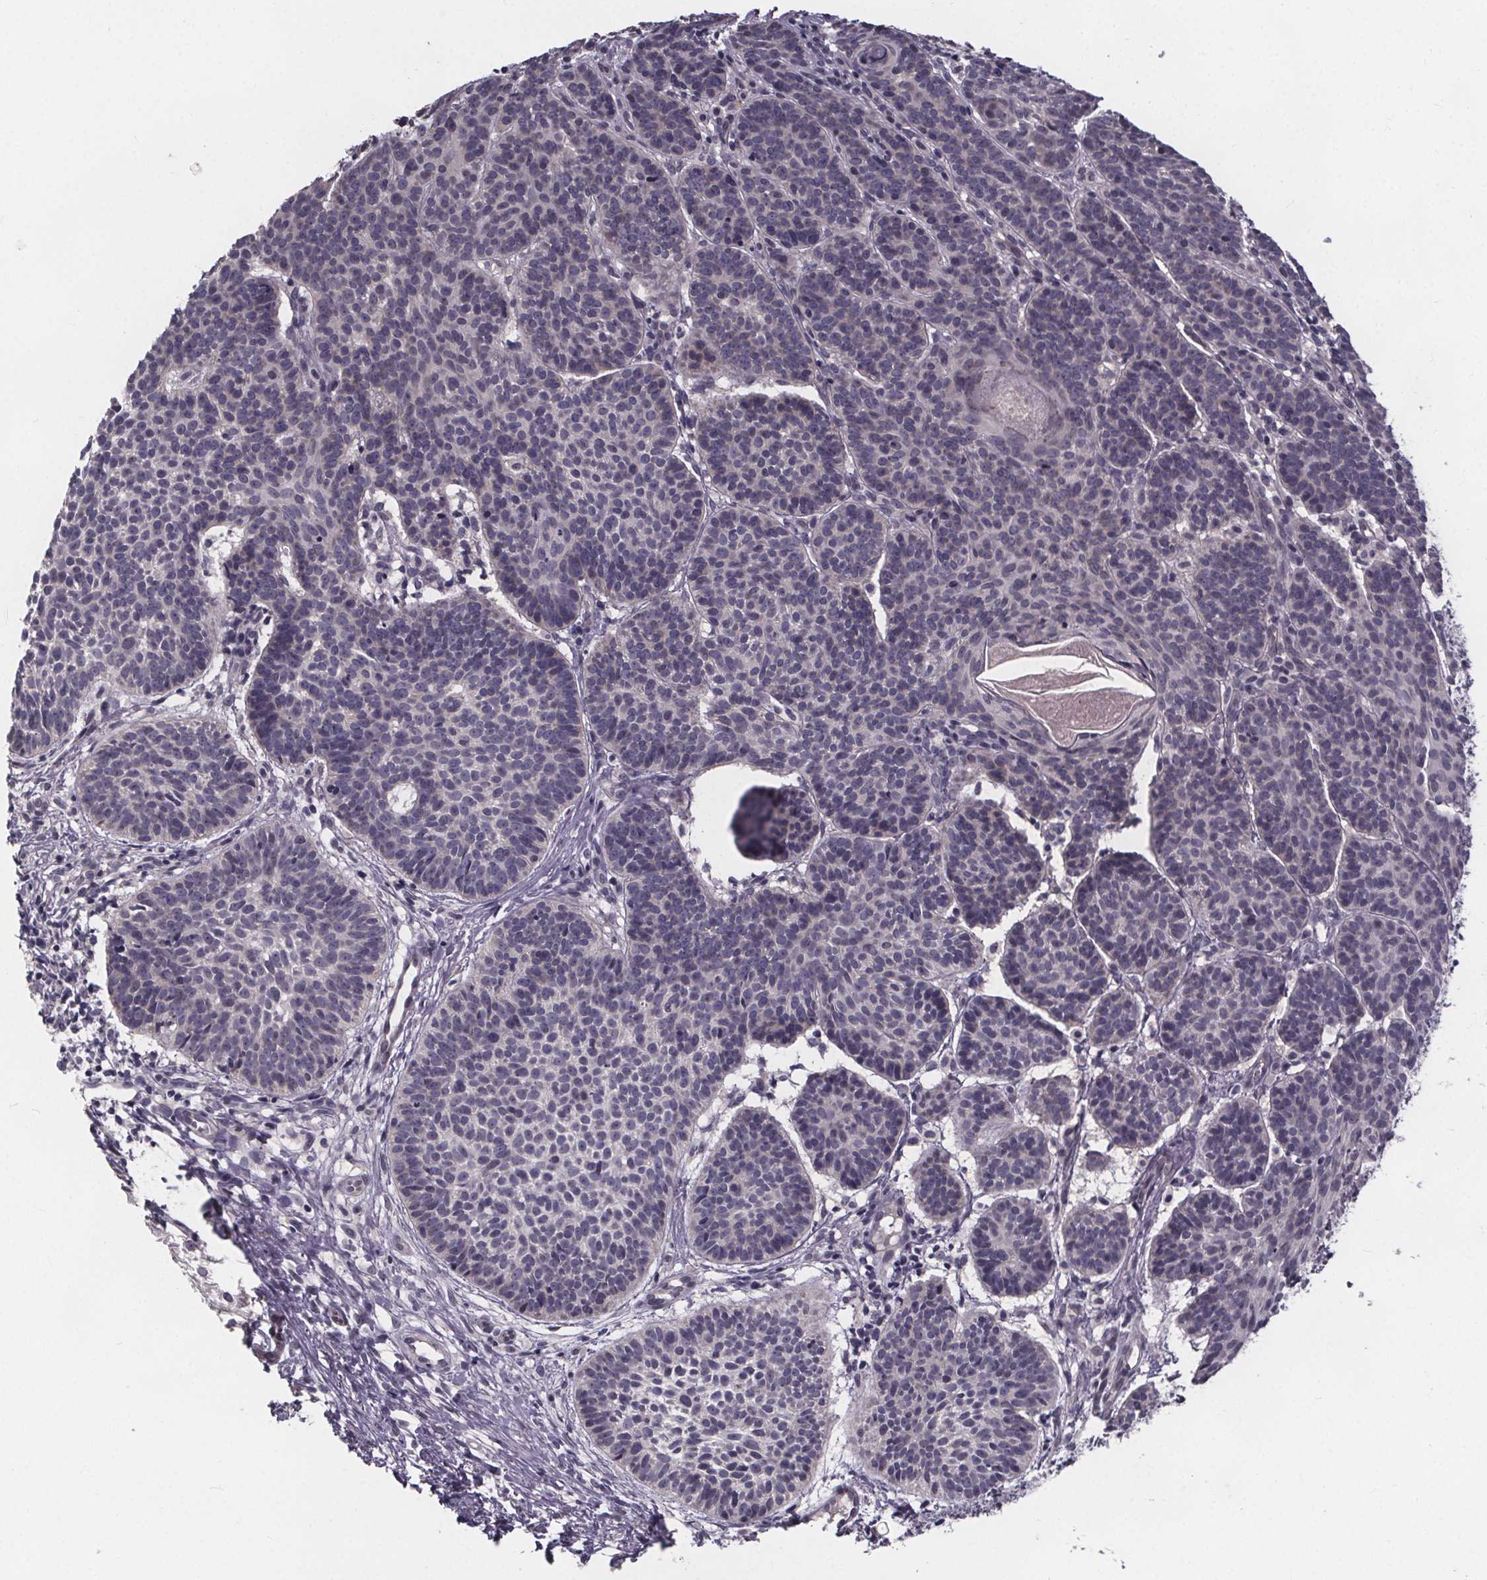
{"staining": {"intensity": "negative", "quantity": "none", "location": "none"}, "tissue": "skin cancer", "cell_type": "Tumor cells", "image_type": "cancer", "snomed": [{"axis": "morphology", "description": "Basal cell carcinoma"}, {"axis": "topography", "description": "Skin"}], "caption": "This is a micrograph of IHC staining of skin basal cell carcinoma, which shows no expression in tumor cells. The staining was performed using DAB (3,3'-diaminobenzidine) to visualize the protein expression in brown, while the nuclei were stained in blue with hematoxylin (Magnification: 20x).", "gene": "FAM181B", "patient": {"sex": "male", "age": 72}}